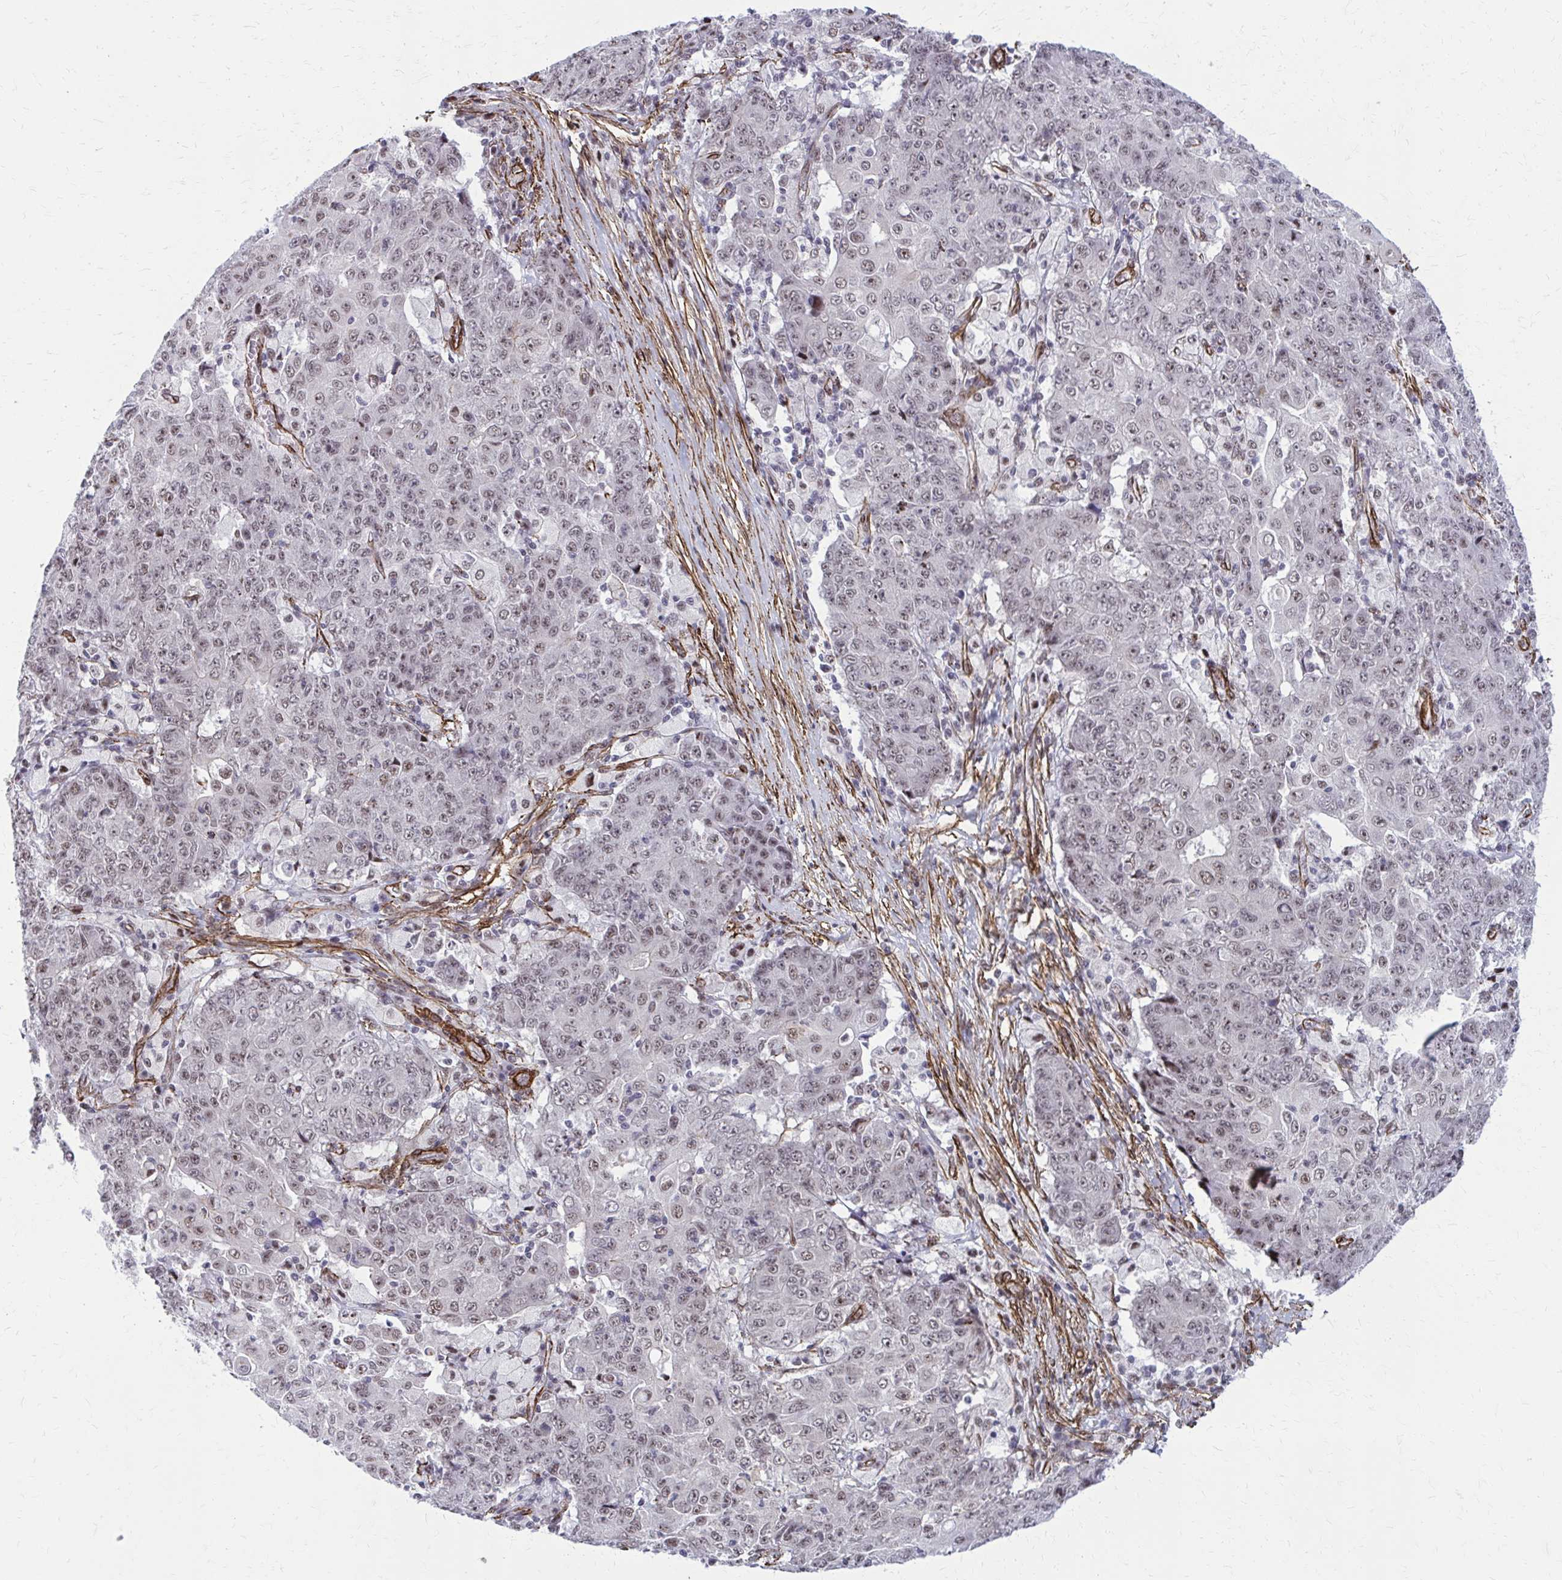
{"staining": {"intensity": "weak", "quantity": "25%-75%", "location": "nuclear"}, "tissue": "ovarian cancer", "cell_type": "Tumor cells", "image_type": "cancer", "snomed": [{"axis": "morphology", "description": "Carcinoma, endometroid"}, {"axis": "topography", "description": "Ovary"}], "caption": "Human ovarian cancer stained with a brown dye reveals weak nuclear positive staining in approximately 25%-75% of tumor cells.", "gene": "NRBF2", "patient": {"sex": "female", "age": 42}}